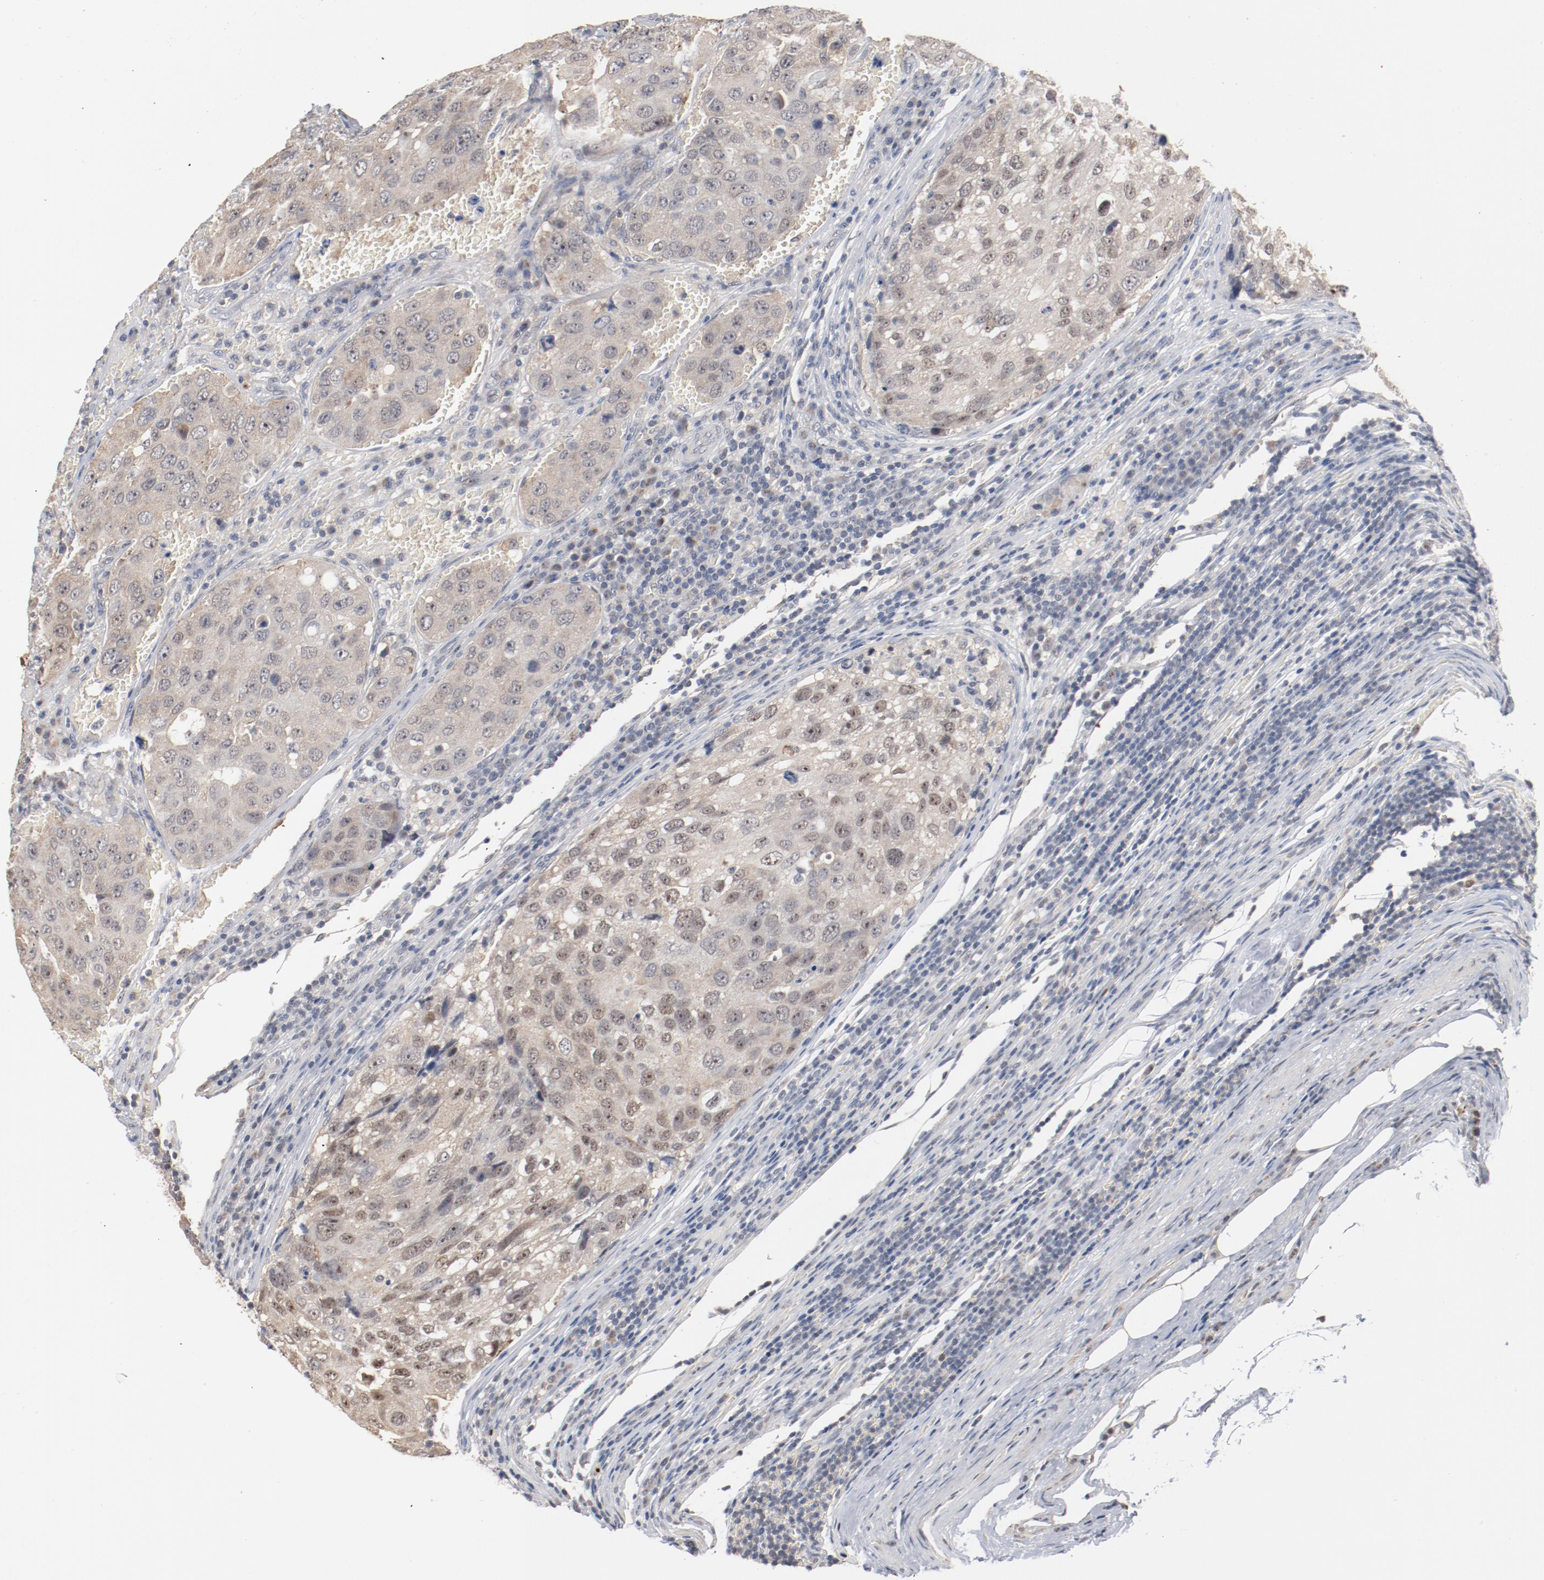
{"staining": {"intensity": "weak", "quantity": "<25%", "location": "nuclear"}, "tissue": "urothelial cancer", "cell_type": "Tumor cells", "image_type": "cancer", "snomed": [{"axis": "morphology", "description": "Urothelial carcinoma, High grade"}, {"axis": "topography", "description": "Lymph node"}, {"axis": "topography", "description": "Urinary bladder"}], "caption": "IHC of human urothelial cancer exhibits no staining in tumor cells.", "gene": "ERICH1", "patient": {"sex": "male", "age": 51}}